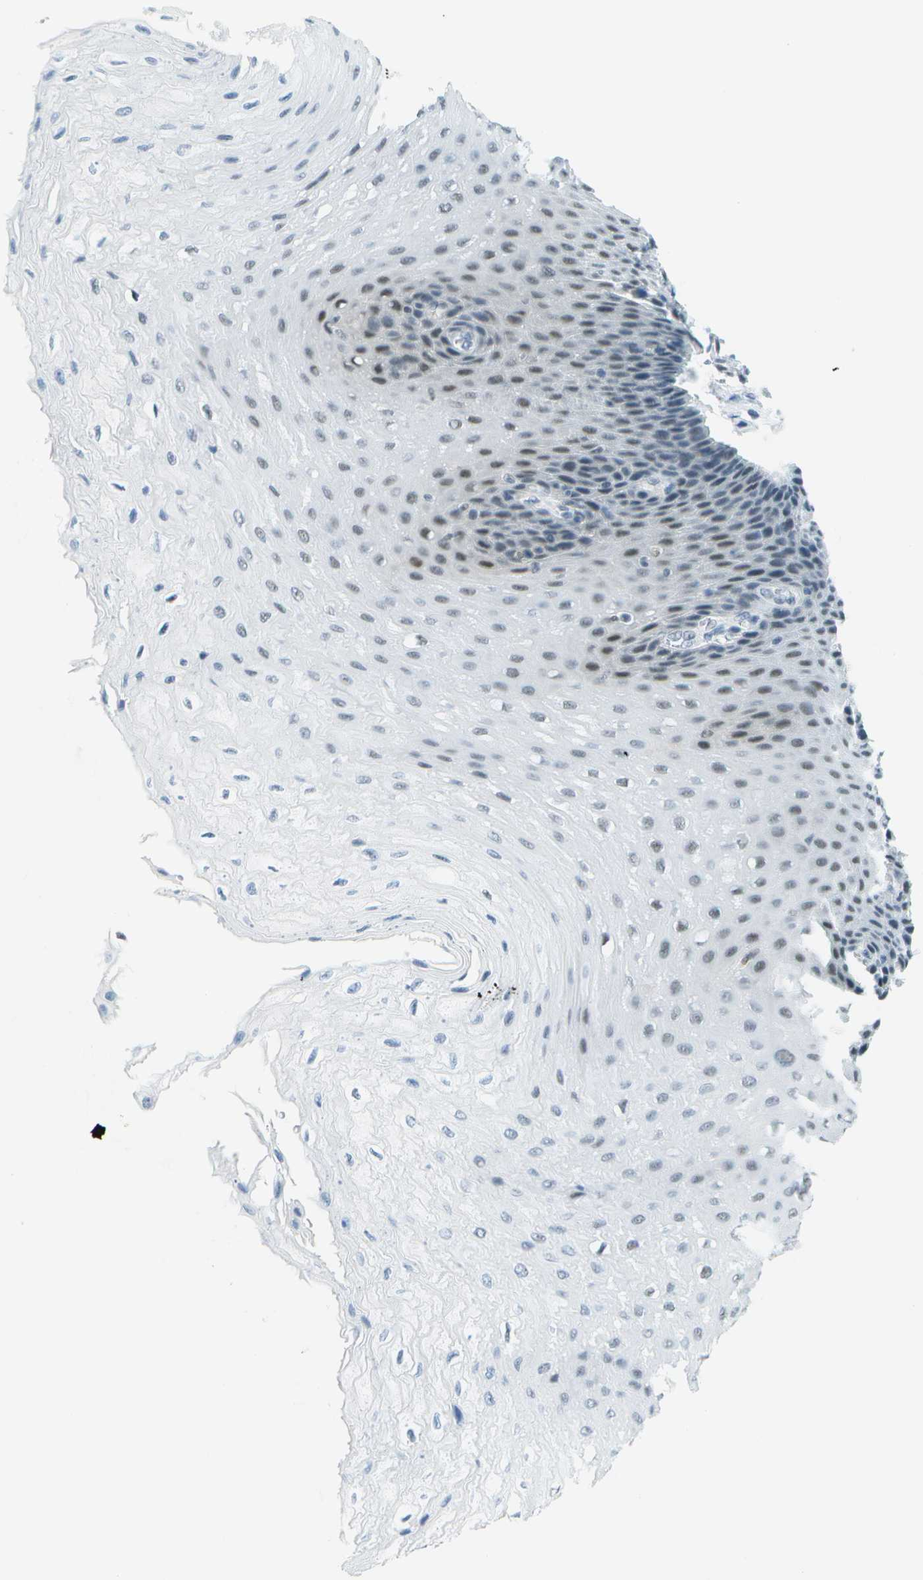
{"staining": {"intensity": "weak", "quantity": "25%-75%", "location": "nuclear"}, "tissue": "esophagus", "cell_type": "Squamous epithelial cells", "image_type": "normal", "snomed": [{"axis": "morphology", "description": "Normal tissue, NOS"}, {"axis": "topography", "description": "Esophagus"}], "caption": "Immunohistochemistry image of unremarkable human esophagus stained for a protein (brown), which displays low levels of weak nuclear staining in approximately 25%-75% of squamous epithelial cells.", "gene": "NEK11", "patient": {"sex": "female", "age": 72}}